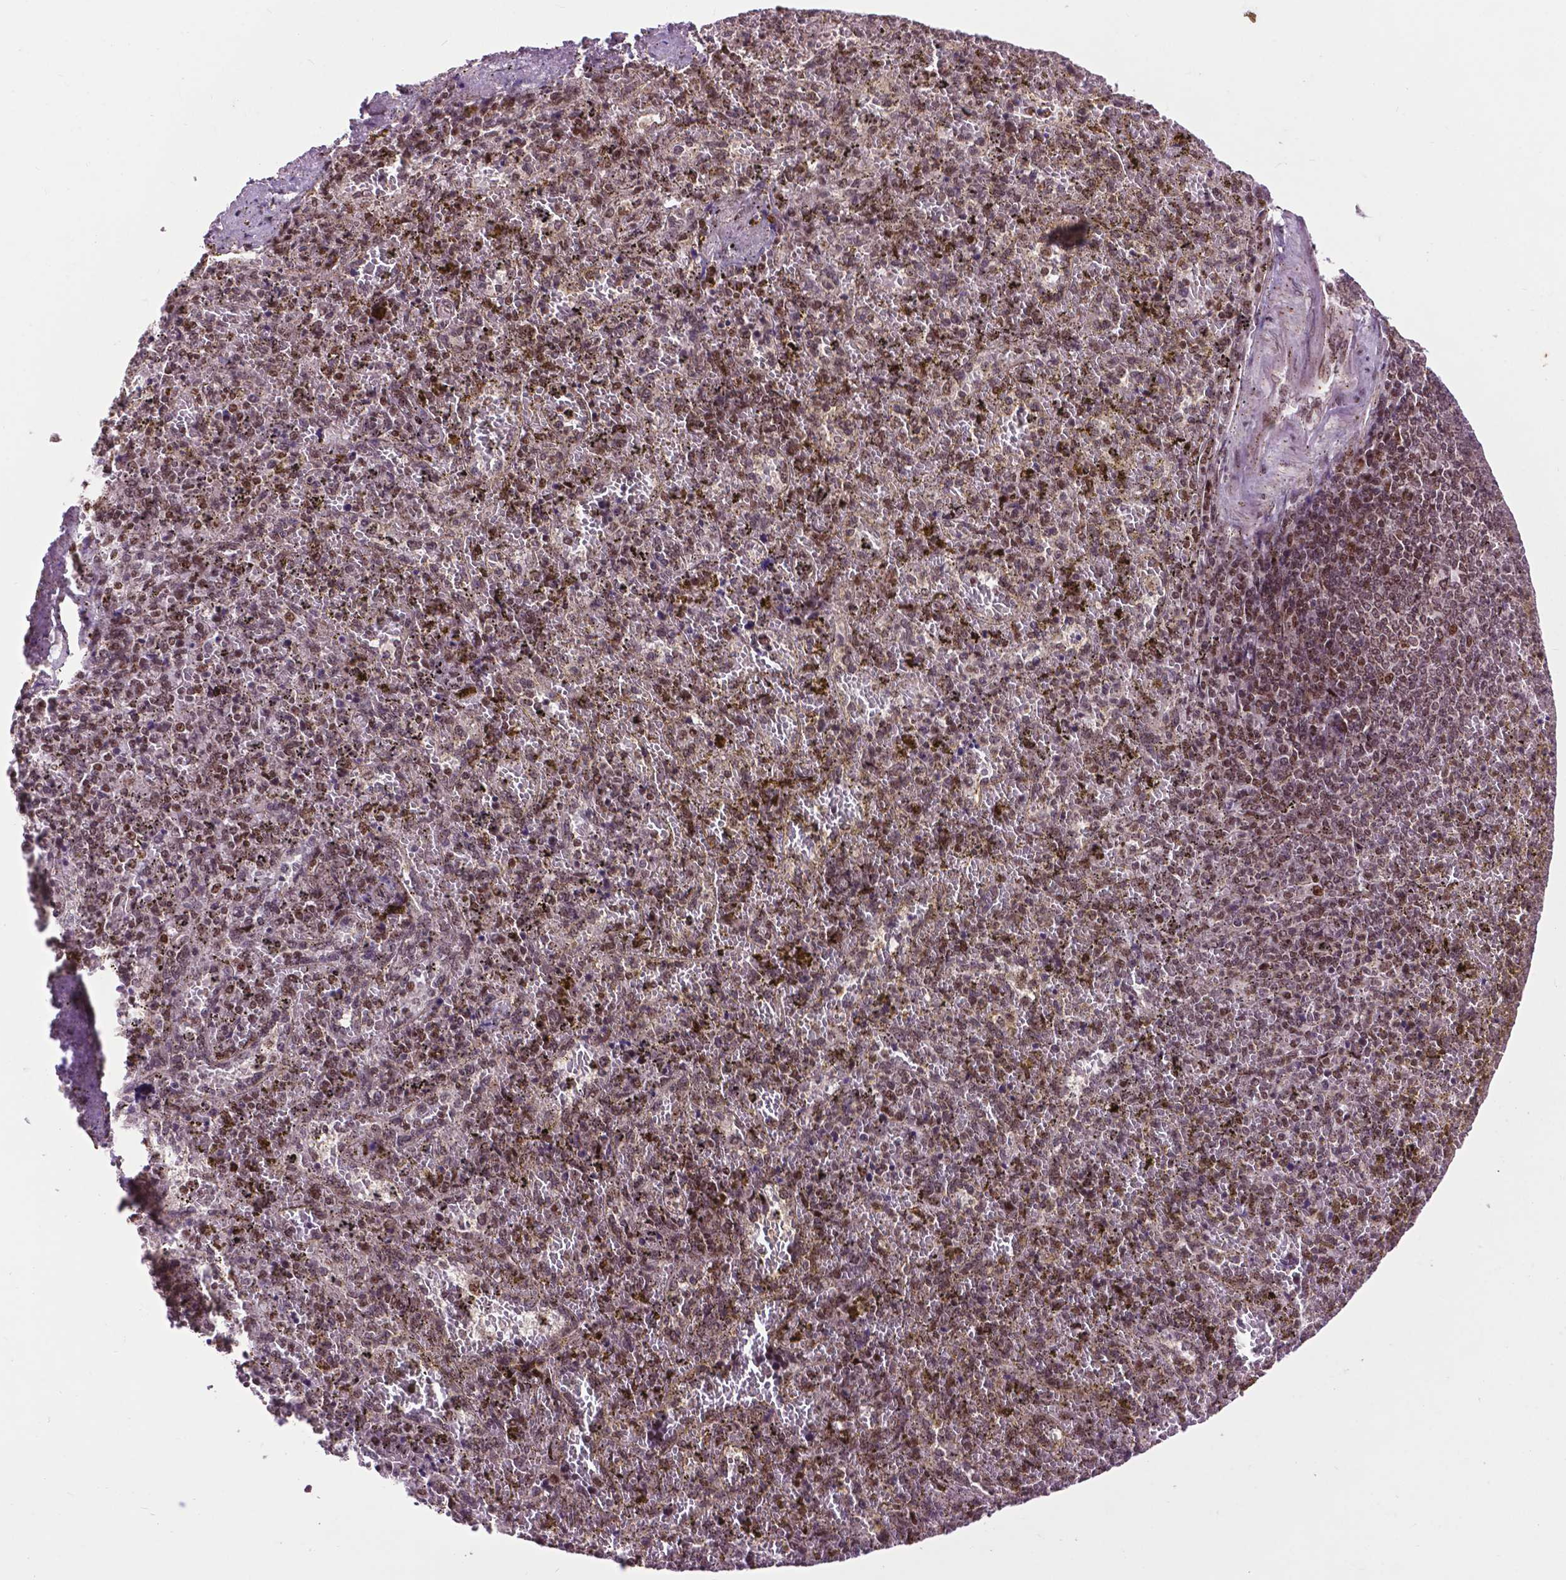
{"staining": {"intensity": "moderate", "quantity": "<25%", "location": "nuclear"}, "tissue": "spleen", "cell_type": "Cells in red pulp", "image_type": "normal", "snomed": [{"axis": "morphology", "description": "Normal tissue, NOS"}, {"axis": "topography", "description": "Spleen"}], "caption": "IHC image of normal spleen: human spleen stained using IHC displays low levels of moderate protein expression localized specifically in the nuclear of cells in red pulp, appearing as a nuclear brown color.", "gene": "EAF1", "patient": {"sex": "female", "age": 50}}